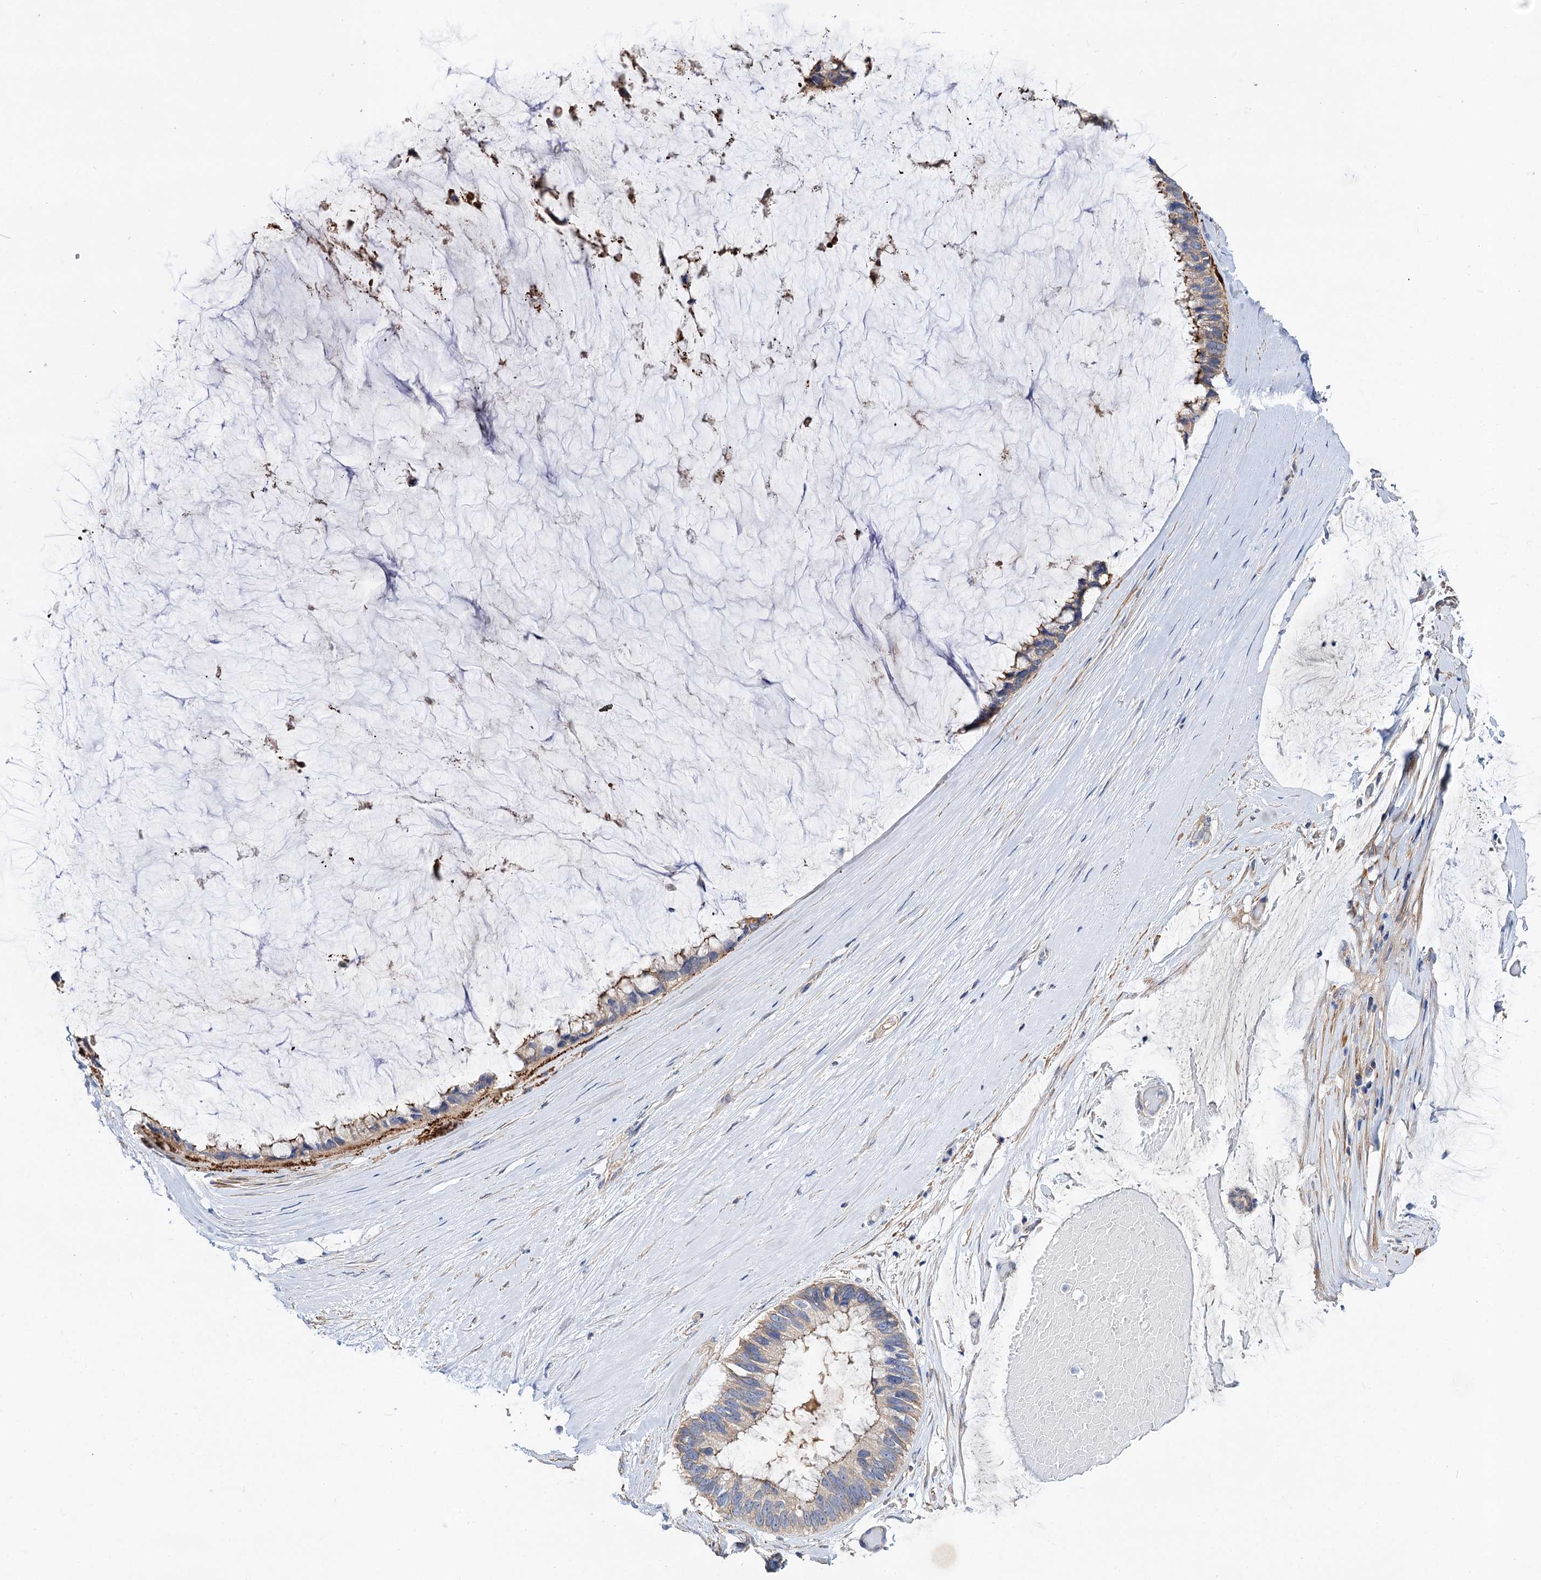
{"staining": {"intensity": "moderate", "quantity": "<25%", "location": "cytoplasmic/membranous"}, "tissue": "ovarian cancer", "cell_type": "Tumor cells", "image_type": "cancer", "snomed": [{"axis": "morphology", "description": "Cystadenocarcinoma, mucinous, NOS"}, {"axis": "topography", "description": "Ovary"}], "caption": "Moderate cytoplasmic/membranous protein positivity is appreciated in approximately <25% of tumor cells in ovarian cancer (mucinous cystadenocarcinoma).", "gene": "NUDCD2", "patient": {"sex": "female", "age": 39}}